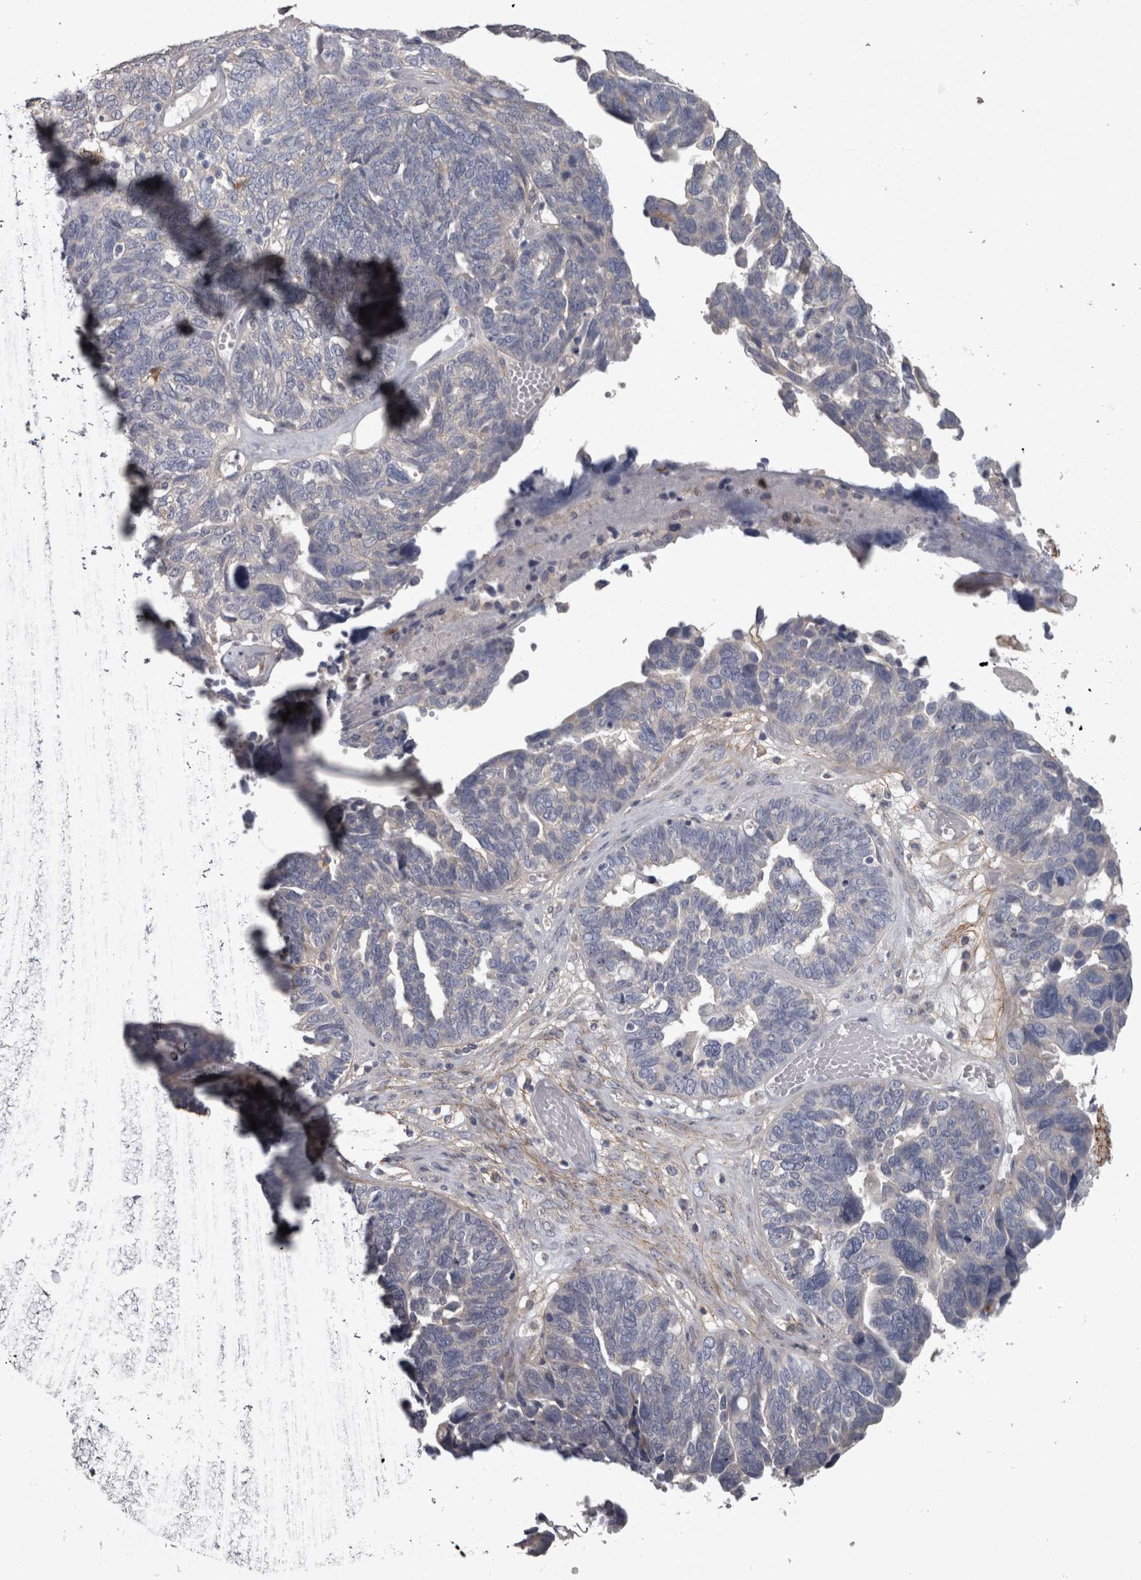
{"staining": {"intensity": "negative", "quantity": "none", "location": "none"}, "tissue": "ovarian cancer", "cell_type": "Tumor cells", "image_type": "cancer", "snomed": [{"axis": "morphology", "description": "Cystadenocarcinoma, serous, NOS"}, {"axis": "topography", "description": "Ovary"}], "caption": "DAB immunohistochemical staining of human serous cystadenocarcinoma (ovarian) displays no significant positivity in tumor cells. (Stains: DAB (3,3'-diaminobenzidine) immunohistochemistry (IHC) with hematoxylin counter stain, Microscopy: brightfield microscopy at high magnification).", "gene": "EFEMP2", "patient": {"sex": "female", "age": 79}}